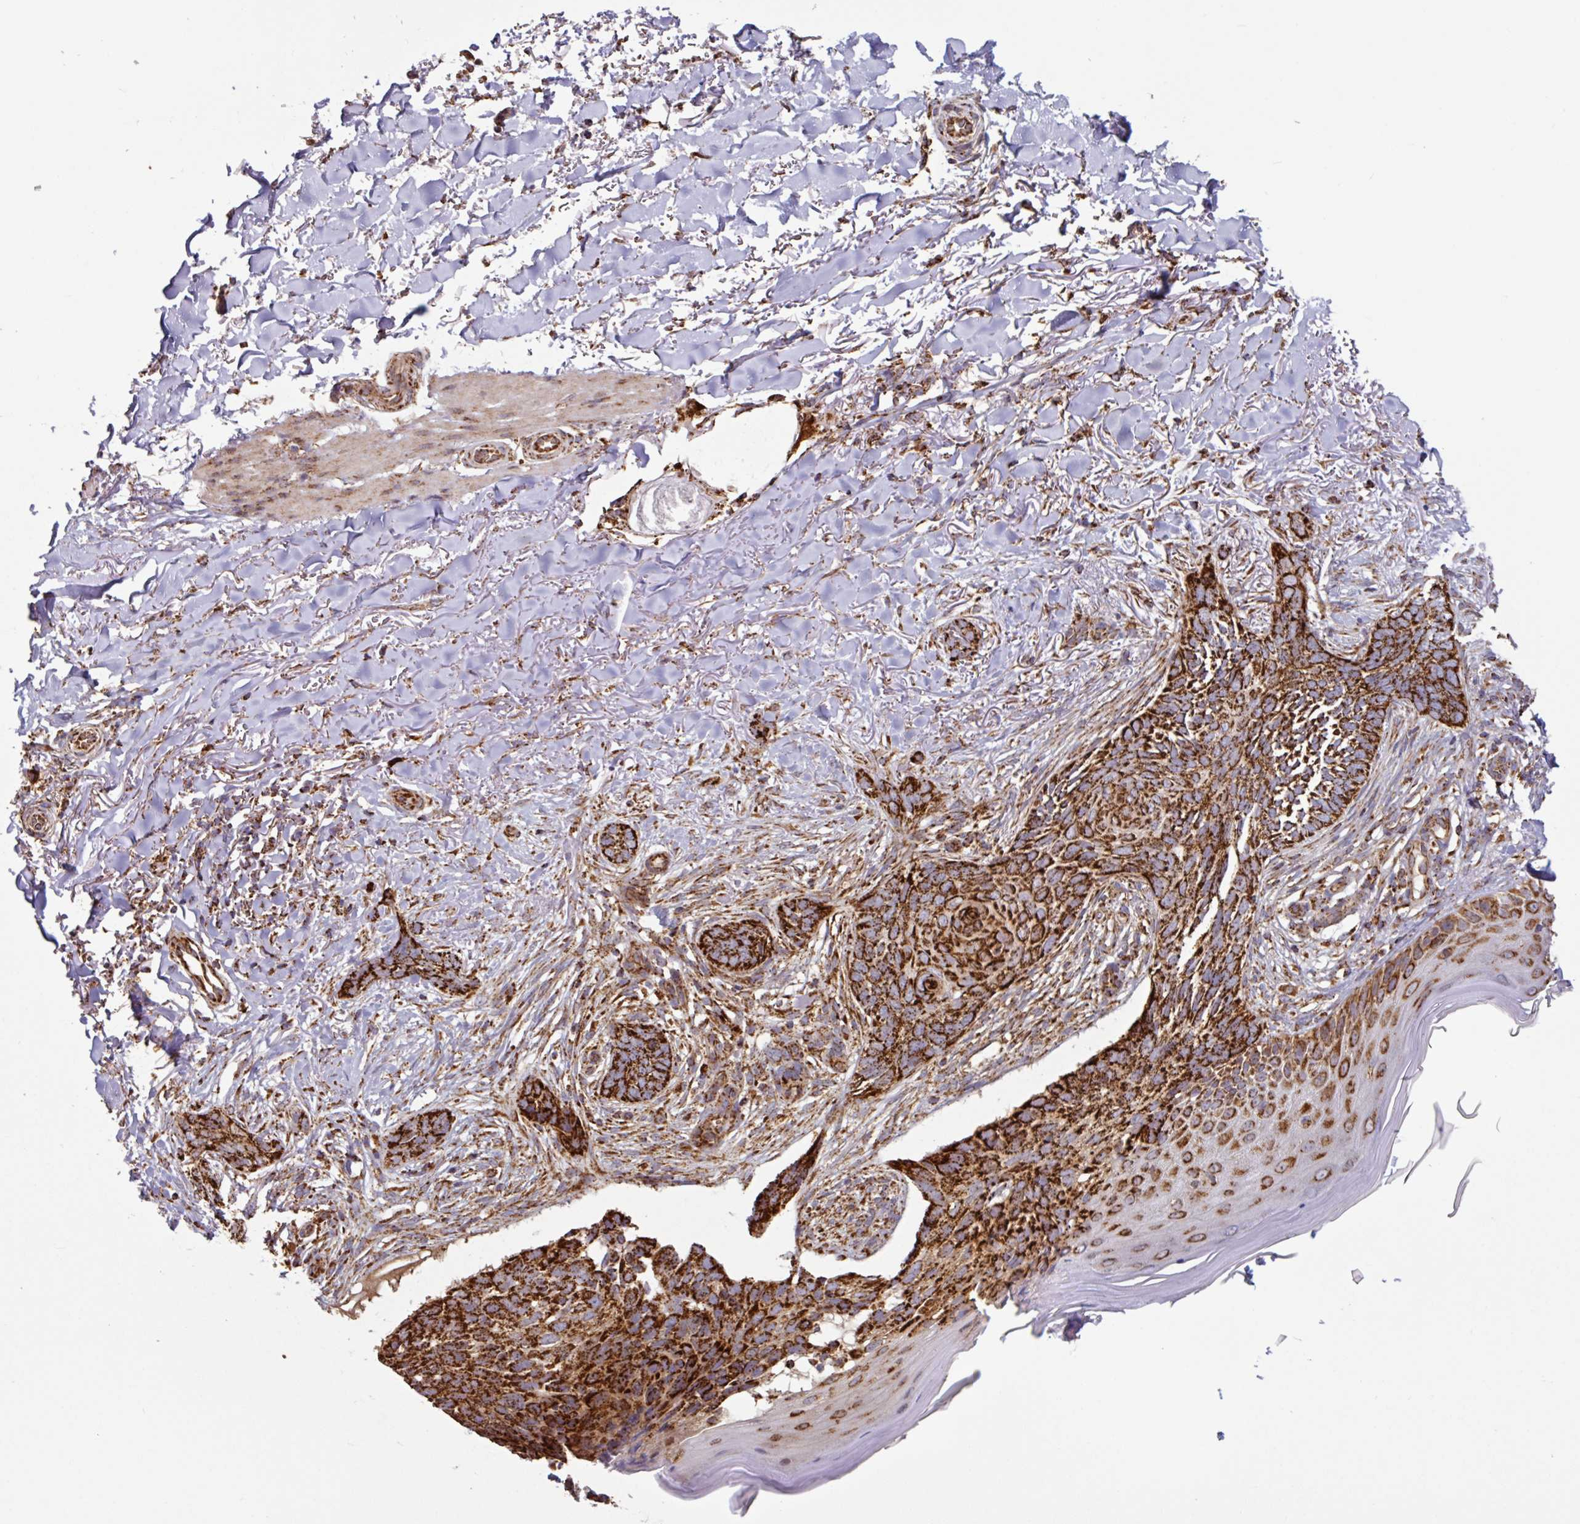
{"staining": {"intensity": "strong", "quantity": ">75%", "location": "cytoplasmic/membranous"}, "tissue": "skin cancer", "cell_type": "Tumor cells", "image_type": "cancer", "snomed": [{"axis": "morphology", "description": "Normal tissue, NOS"}, {"axis": "morphology", "description": "Basal cell carcinoma"}, {"axis": "topography", "description": "Skin"}], "caption": "This is a photomicrograph of immunohistochemistry (IHC) staining of basal cell carcinoma (skin), which shows strong staining in the cytoplasmic/membranous of tumor cells.", "gene": "TRAP1", "patient": {"sex": "female", "age": 67}}